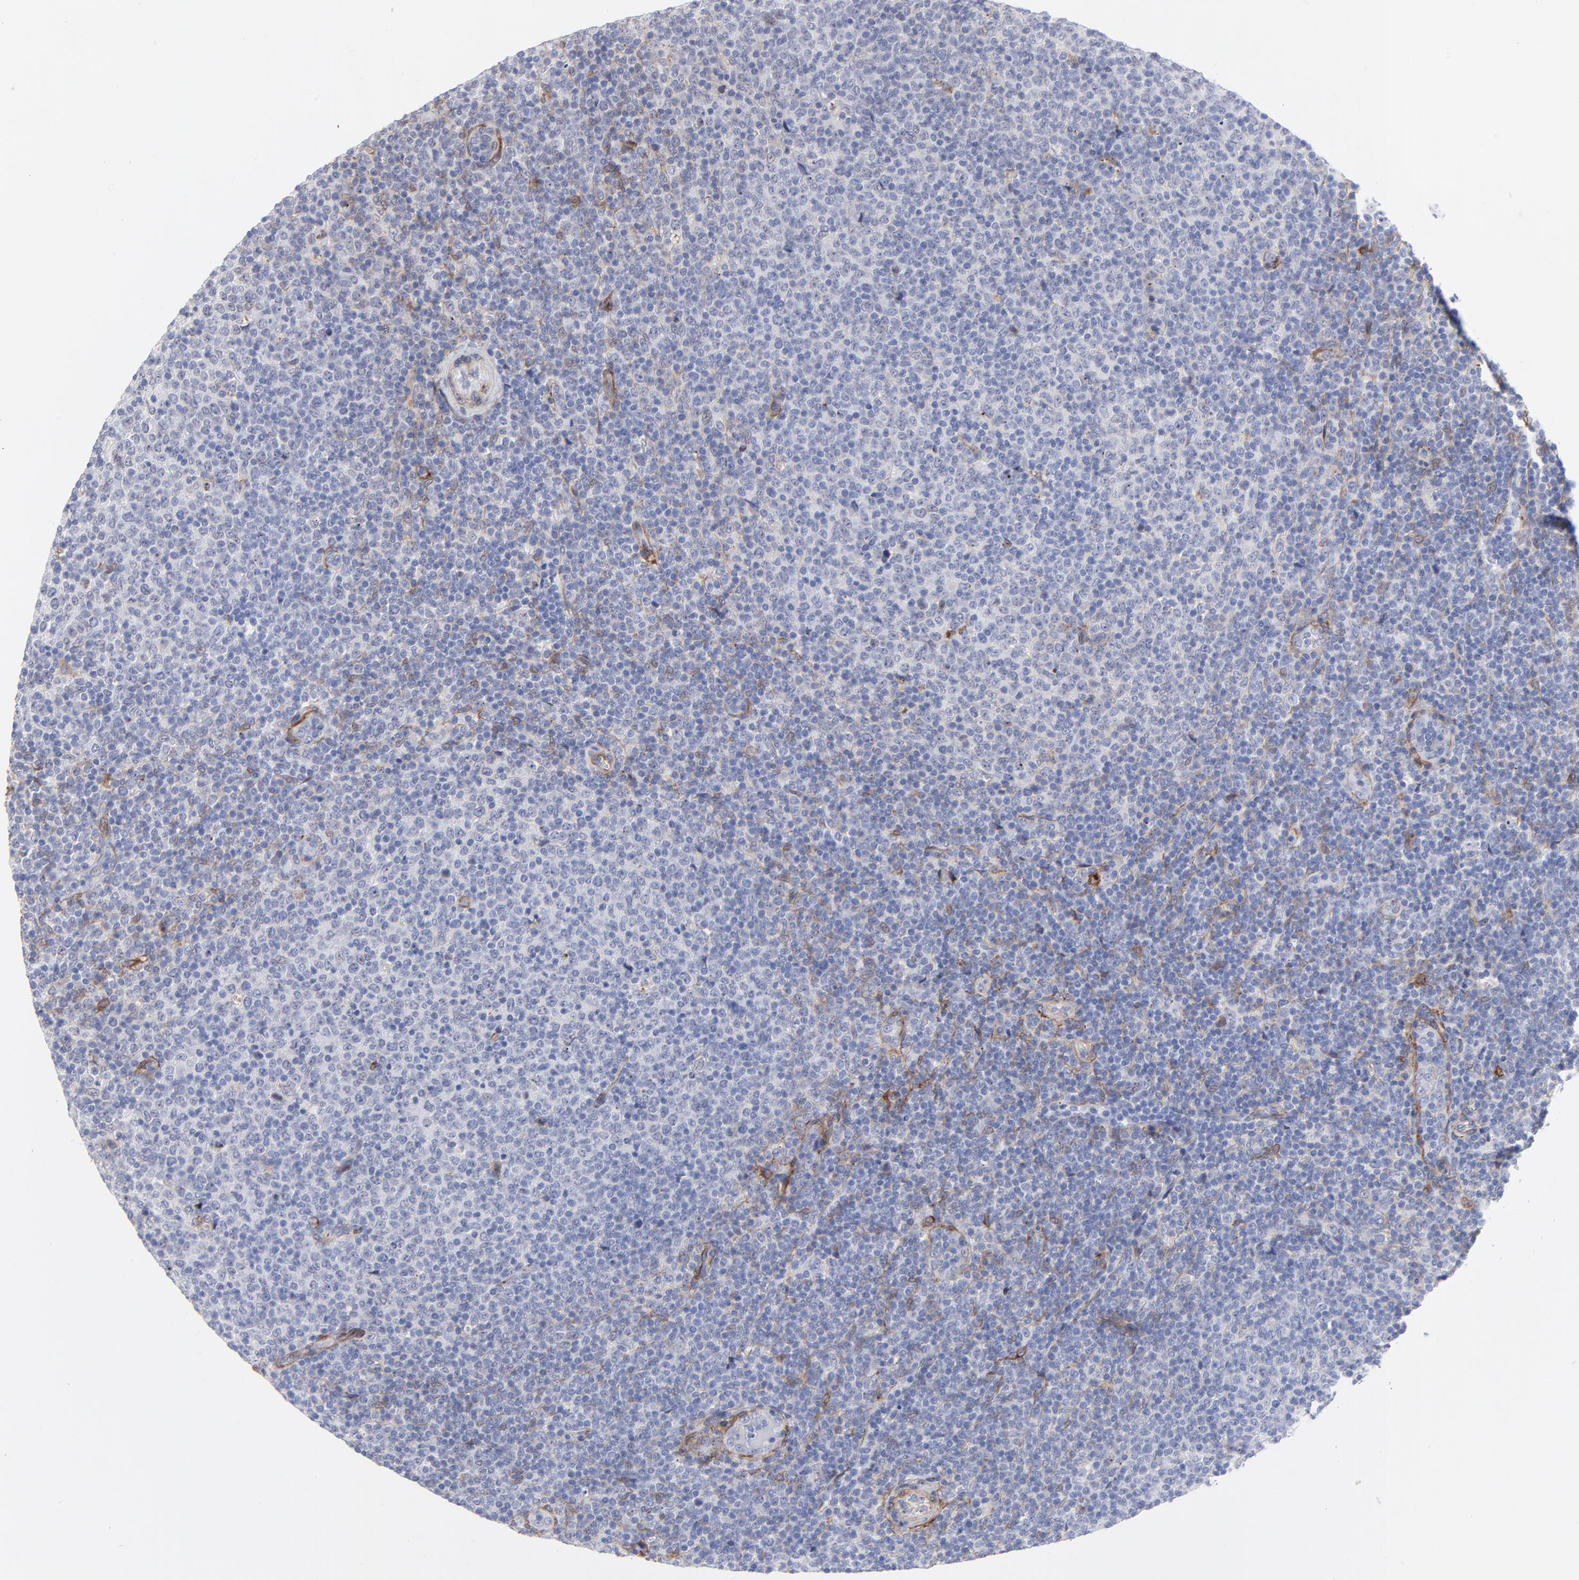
{"staining": {"intensity": "negative", "quantity": "none", "location": "none"}, "tissue": "lymphoma", "cell_type": "Tumor cells", "image_type": "cancer", "snomed": [{"axis": "morphology", "description": "Malignant lymphoma, non-Hodgkin's type, Low grade"}, {"axis": "topography", "description": "Lymph node"}], "caption": "The immunohistochemistry (IHC) photomicrograph has no significant staining in tumor cells of lymphoma tissue.", "gene": "PDGFRB", "patient": {"sex": "male", "age": 70}}